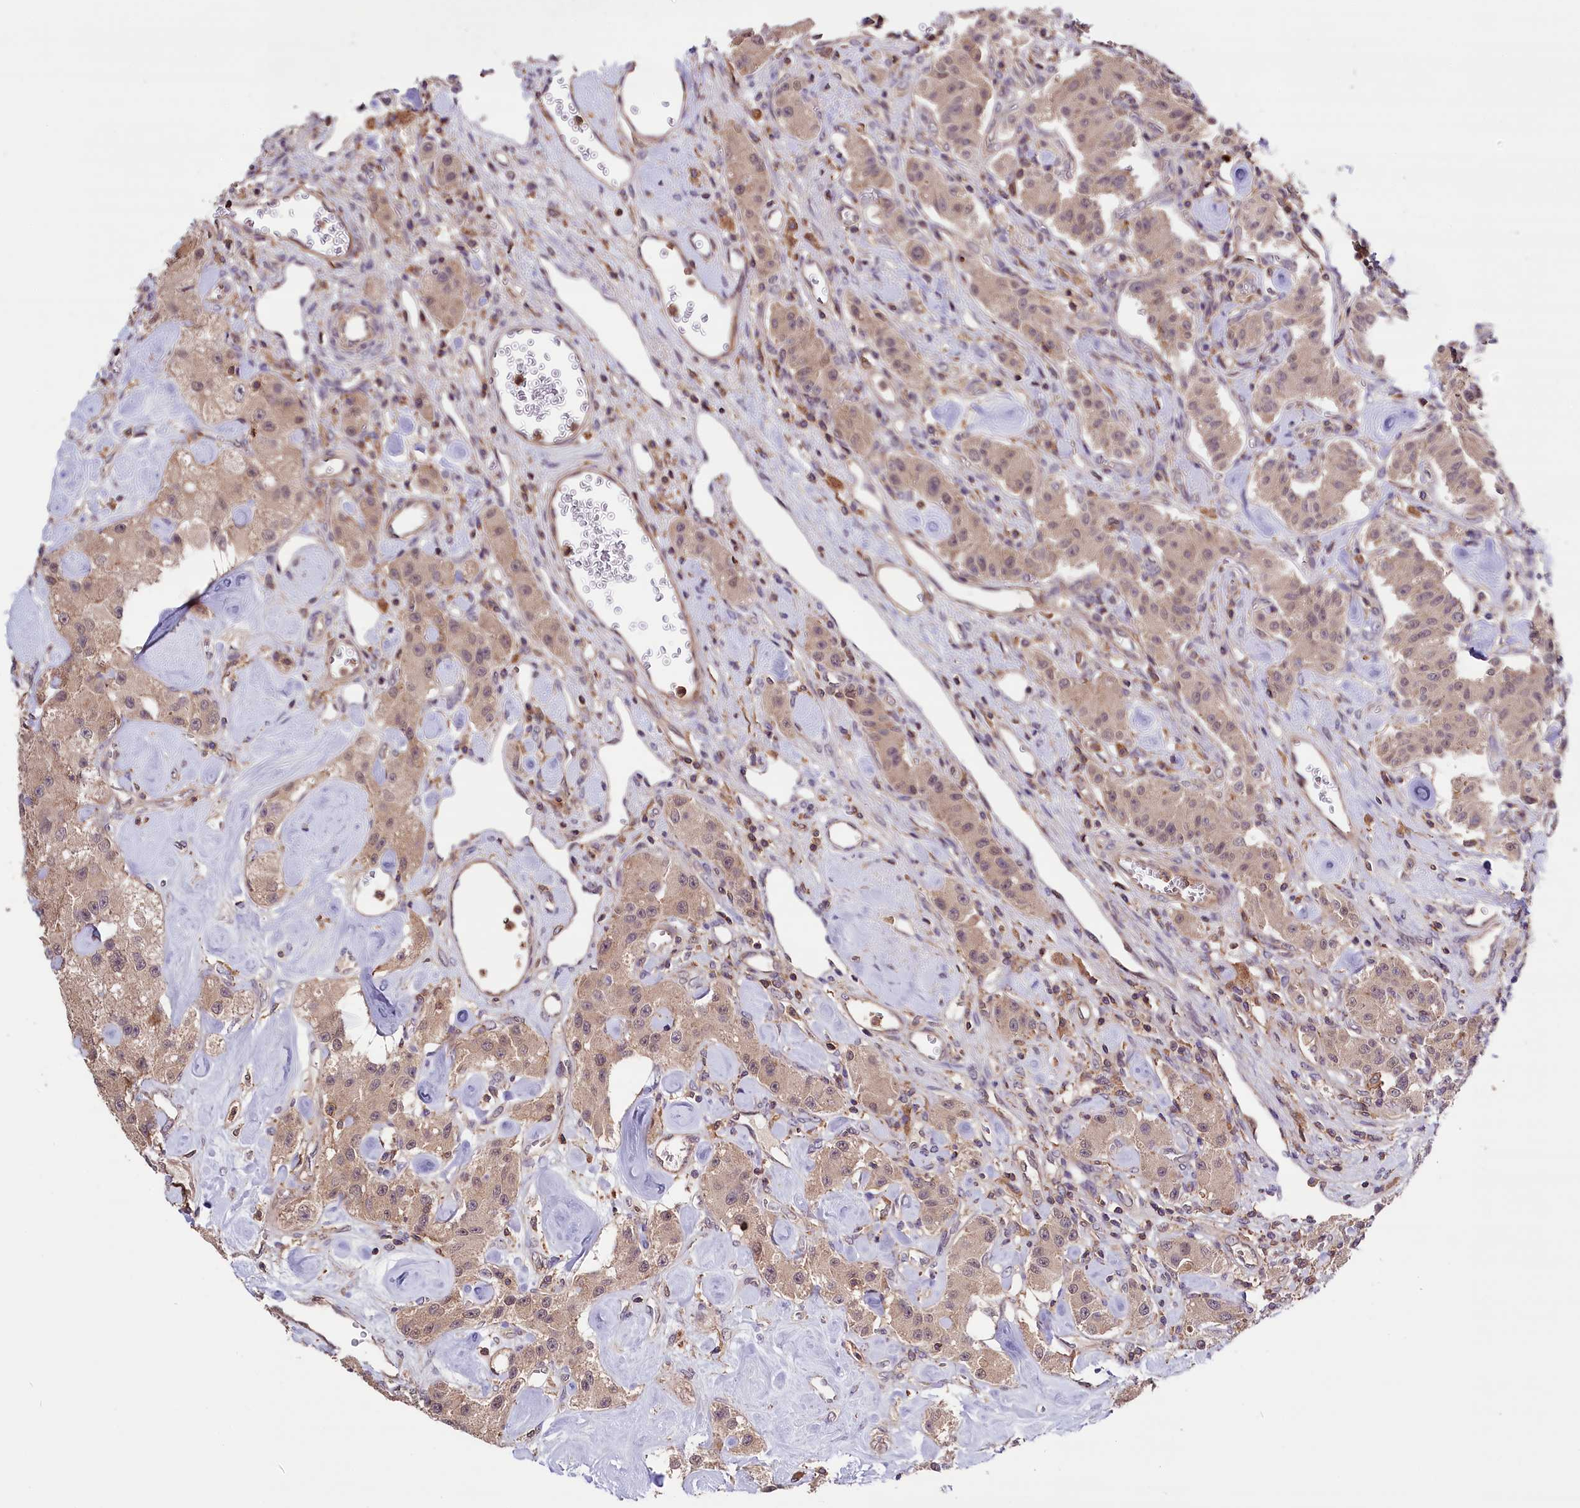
{"staining": {"intensity": "weak", "quantity": "25%-75%", "location": "cytoplasmic/membranous"}, "tissue": "carcinoid", "cell_type": "Tumor cells", "image_type": "cancer", "snomed": [{"axis": "morphology", "description": "Carcinoid, malignant, NOS"}, {"axis": "topography", "description": "Pancreas"}], "caption": "This image reveals carcinoid (malignant) stained with immunohistochemistry (IHC) to label a protein in brown. The cytoplasmic/membranous of tumor cells show weak positivity for the protein. Nuclei are counter-stained blue.", "gene": "SKIDA1", "patient": {"sex": "male", "age": 41}}